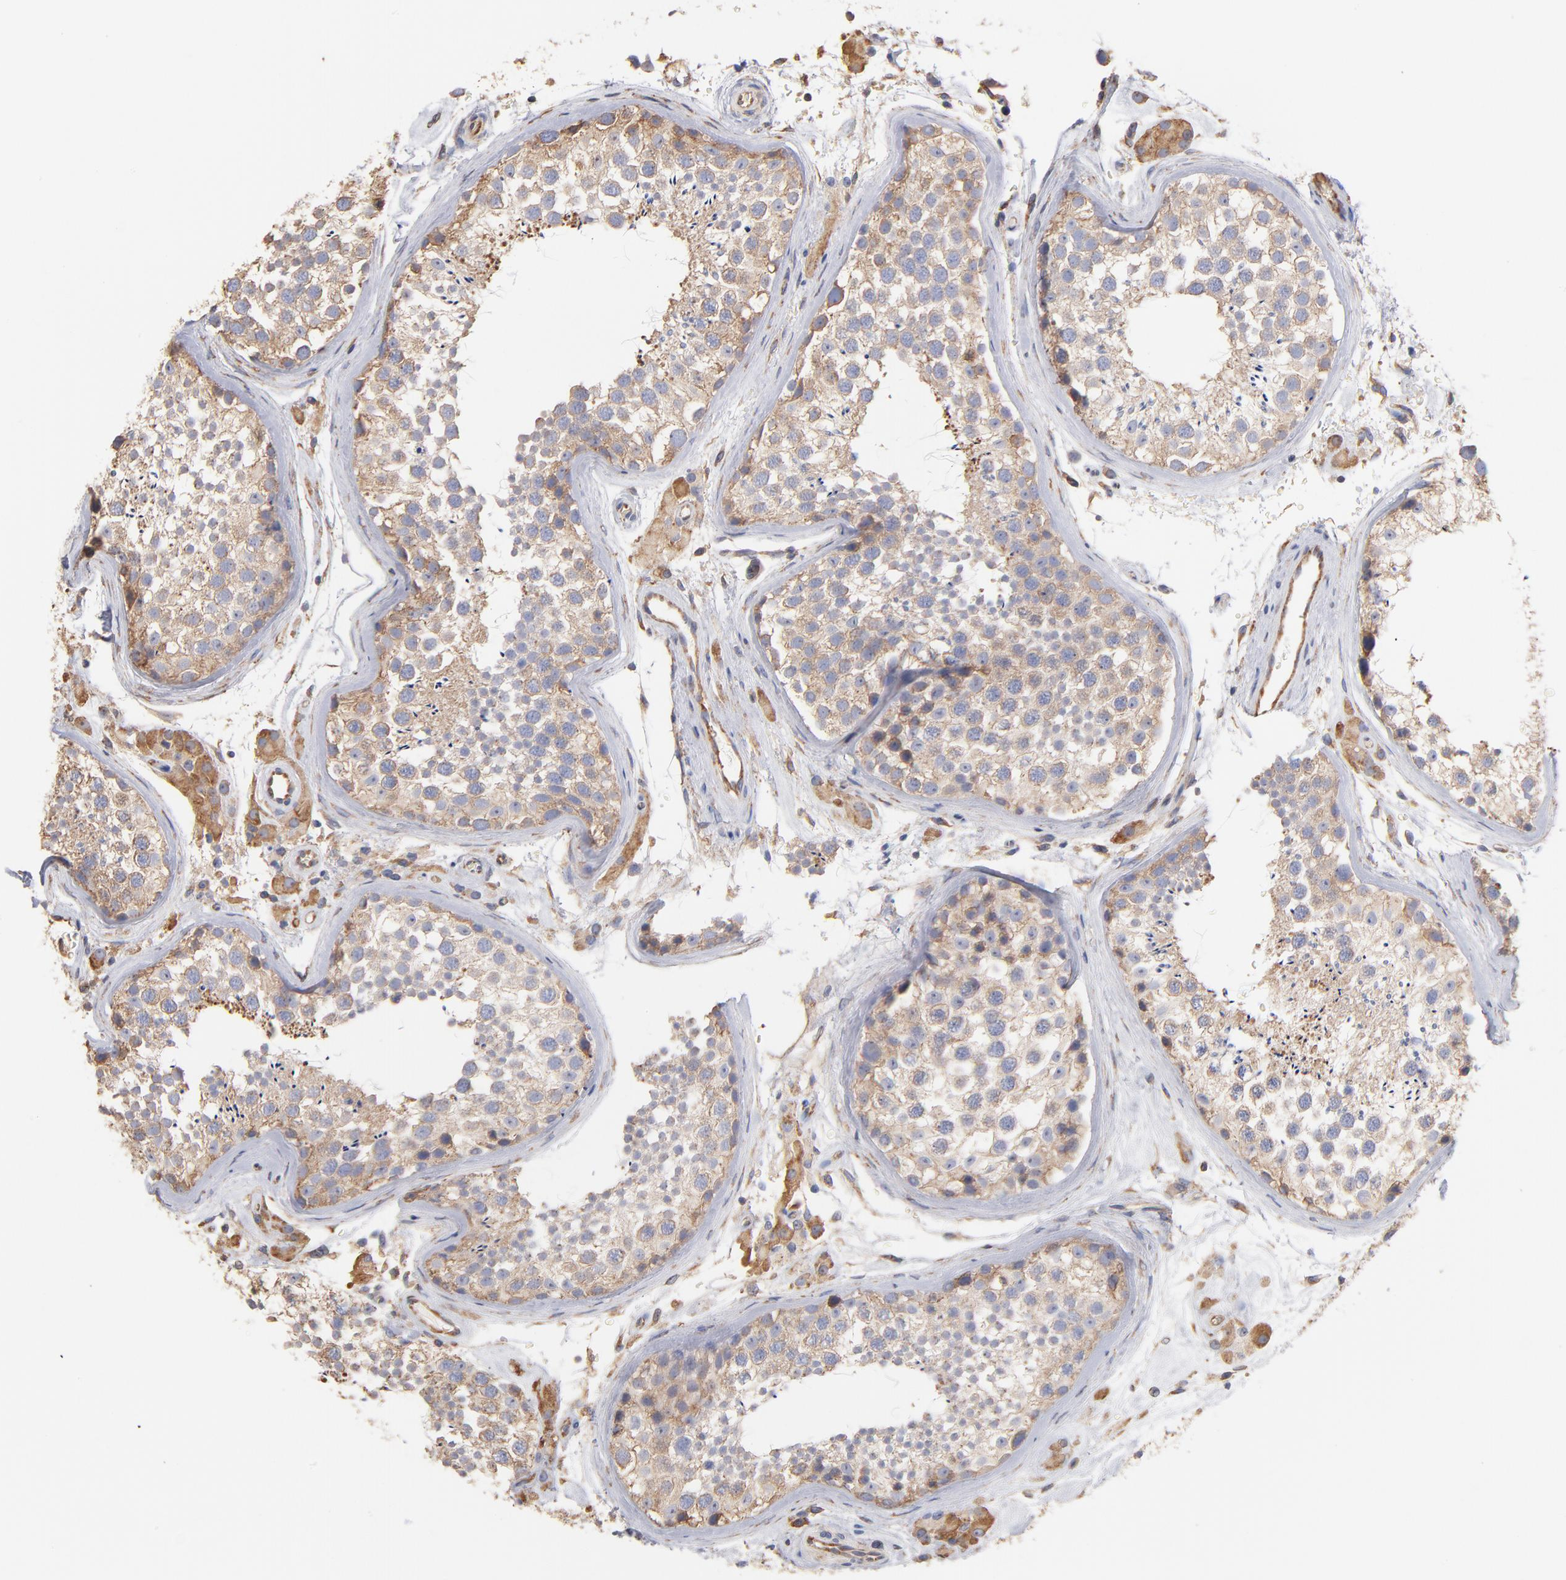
{"staining": {"intensity": "negative", "quantity": "none", "location": "none"}, "tissue": "testis", "cell_type": "Cells in seminiferous ducts", "image_type": "normal", "snomed": [{"axis": "morphology", "description": "Normal tissue, NOS"}, {"axis": "topography", "description": "Testis"}], "caption": "Immunohistochemistry (IHC) of benign human testis reveals no positivity in cells in seminiferous ducts.", "gene": "RPL9", "patient": {"sex": "male", "age": 46}}